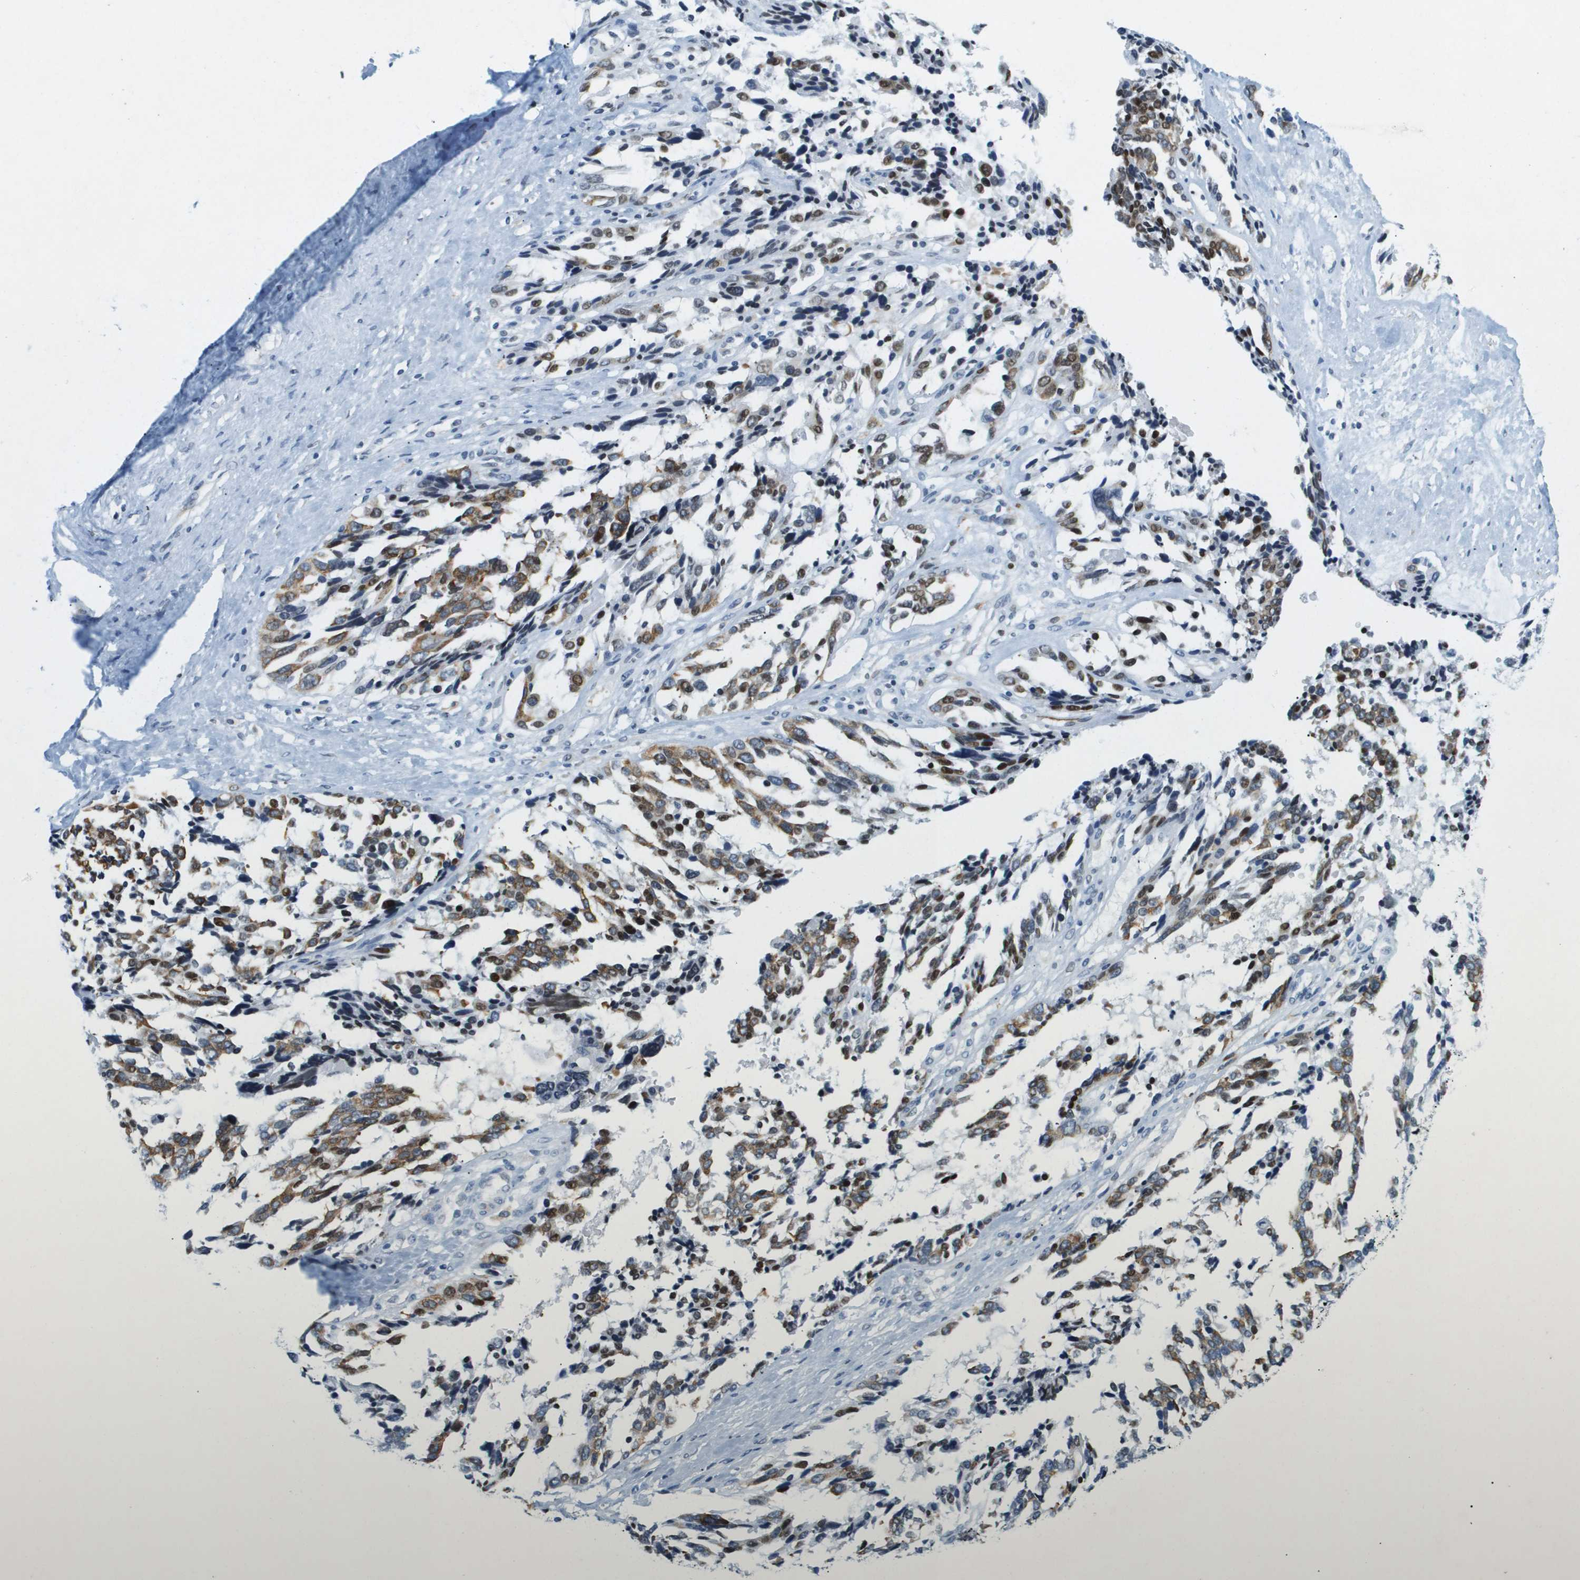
{"staining": {"intensity": "moderate", "quantity": ">75%", "location": "cytoplasmic/membranous"}, "tissue": "ovarian cancer", "cell_type": "Tumor cells", "image_type": "cancer", "snomed": [{"axis": "morphology", "description": "Cystadenocarcinoma, serous, NOS"}, {"axis": "topography", "description": "Ovary"}], "caption": "Moderate cytoplasmic/membranous positivity is identified in approximately >75% of tumor cells in ovarian cancer.", "gene": "UVRAG", "patient": {"sex": "female", "age": 44}}